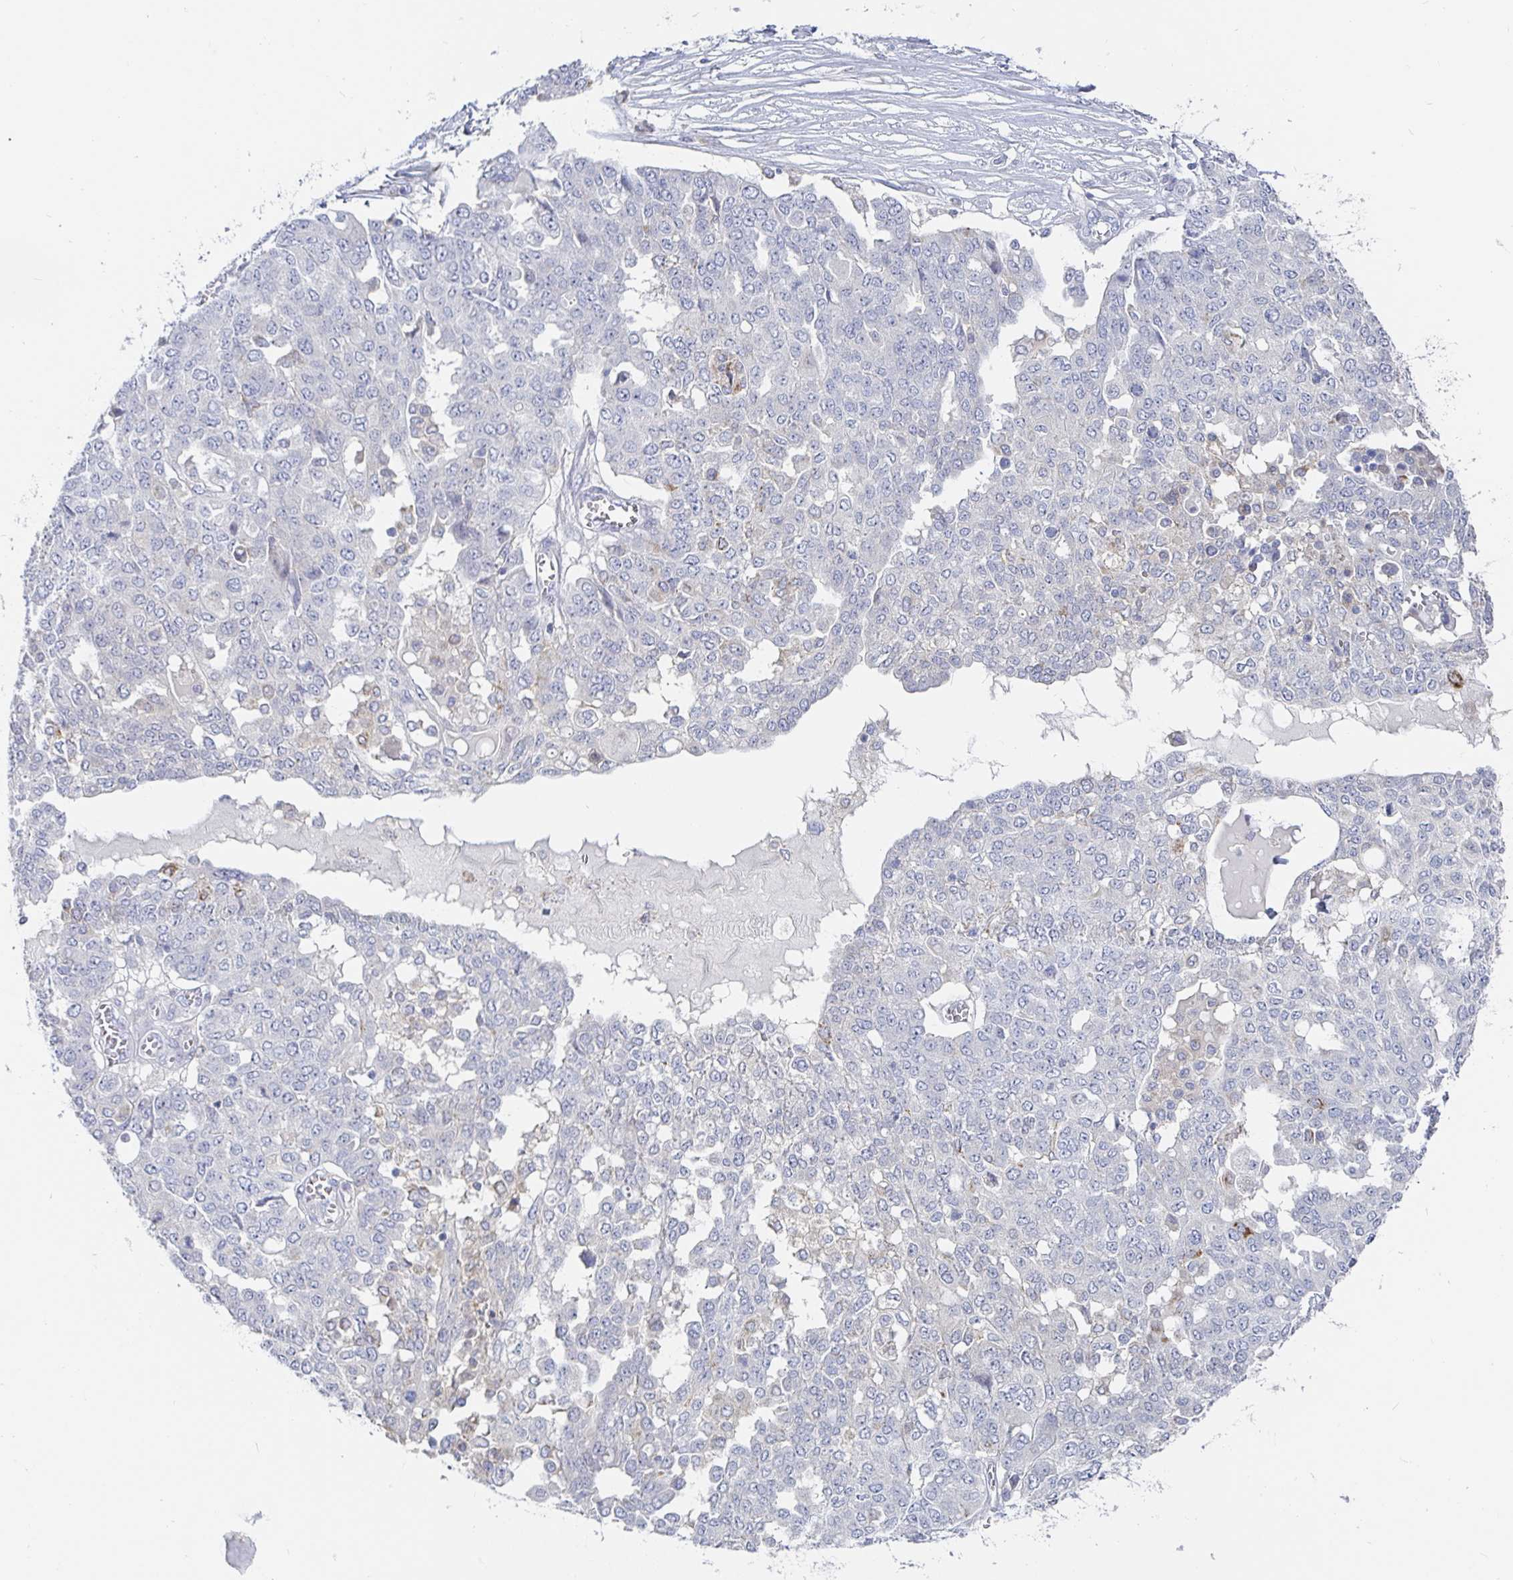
{"staining": {"intensity": "negative", "quantity": "none", "location": "none"}, "tissue": "ovarian cancer", "cell_type": "Tumor cells", "image_type": "cancer", "snomed": [{"axis": "morphology", "description": "Cystadenocarcinoma, serous, NOS"}, {"axis": "topography", "description": "Soft tissue"}, {"axis": "topography", "description": "Ovary"}], "caption": "Immunohistochemical staining of ovarian serous cystadenocarcinoma displays no significant expression in tumor cells. (Brightfield microscopy of DAB IHC at high magnification).", "gene": "SPPL3", "patient": {"sex": "female", "age": 57}}